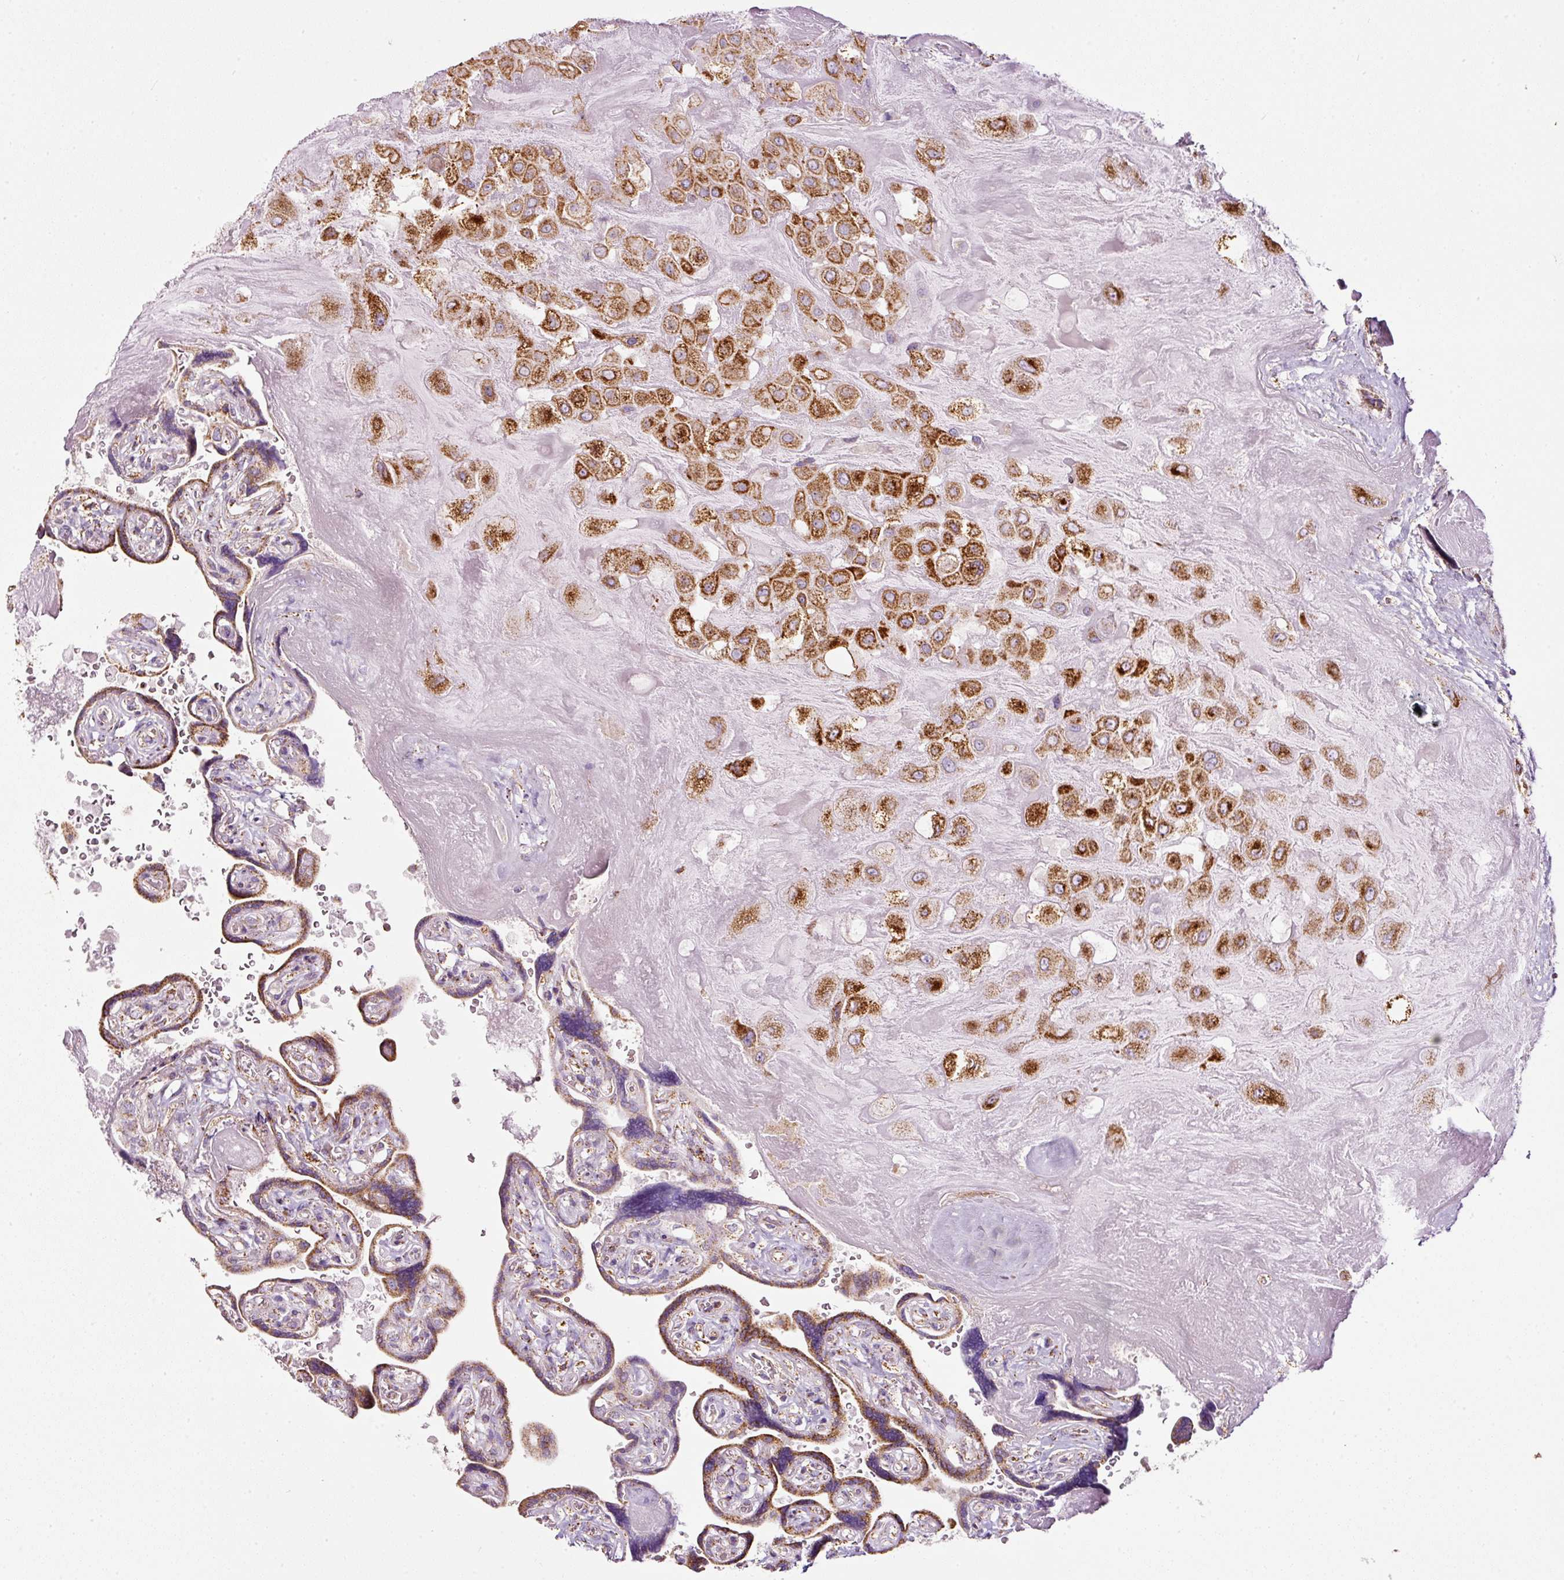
{"staining": {"intensity": "moderate", "quantity": ">75%", "location": "cytoplasmic/membranous"}, "tissue": "placenta", "cell_type": "Decidual cells", "image_type": "normal", "snomed": [{"axis": "morphology", "description": "Normal tissue, NOS"}, {"axis": "topography", "description": "Placenta"}], "caption": "Placenta stained for a protein displays moderate cytoplasmic/membranous positivity in decidual cells. The staining was performed using DAB (3,3'-diaminobenzidine), with brown indicating positive protein expression. Nuclei are stained blue with hematoxylin.", "gene": "SDHA", "patient": {"sex": "female", "age": 32}}